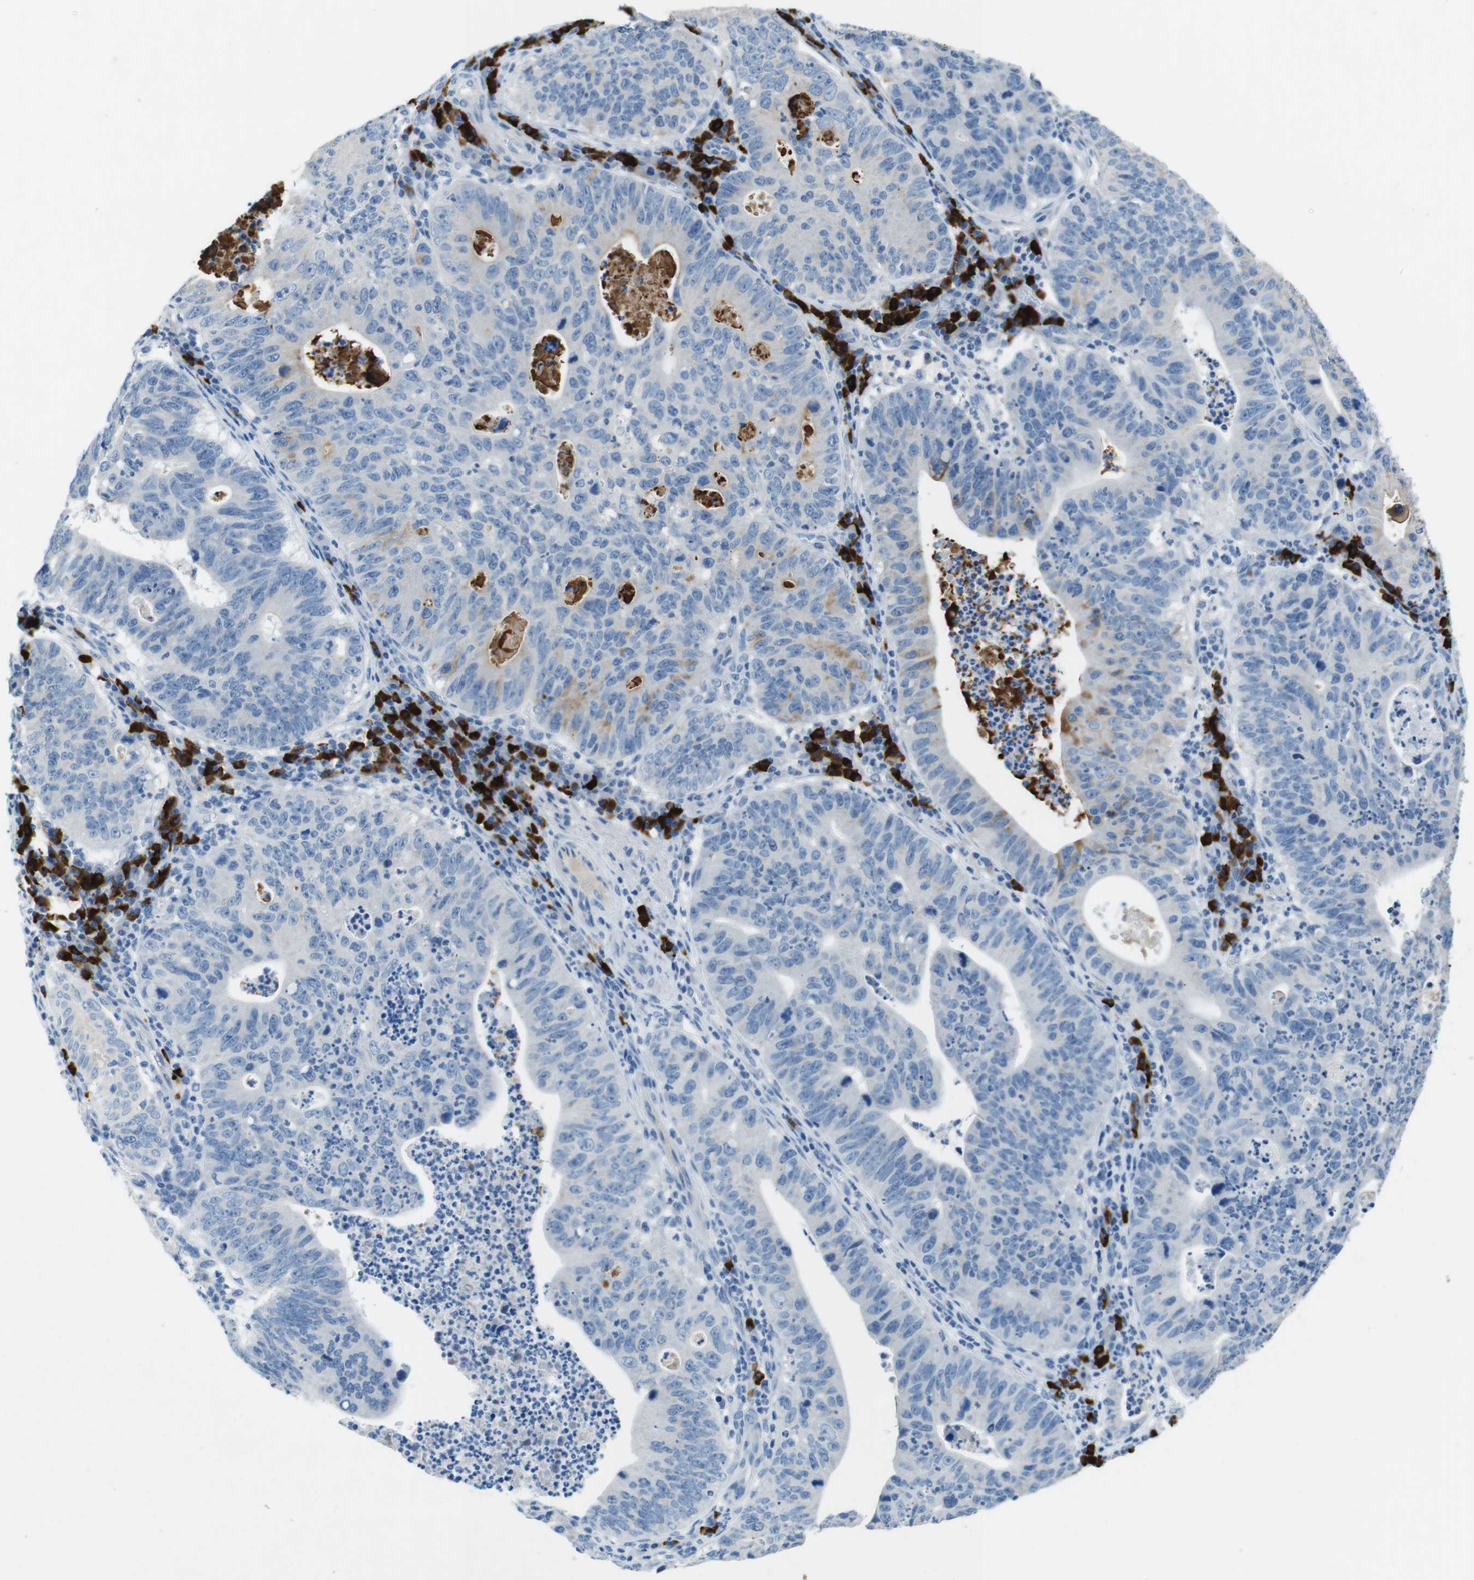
{"staining": {"intensity": "weak", "quantity": "<25%", "location": "cytoplasmic/membranous"}, "tissue": "stomach cancer", "cell_type": "Tumor cells", "image_type": "cancer", "snomed": [{"axis": "morphology", "description": "Adenocarcinoma, NOS"}, {"axis": "topography", "description": "Stomach"}], "caption": "A micrograph of human stomach adenocarcinoma is negative for staining in tumor cells.", "gene": "SLC35A3", "patient": {"sex": "male", "age": 59}}